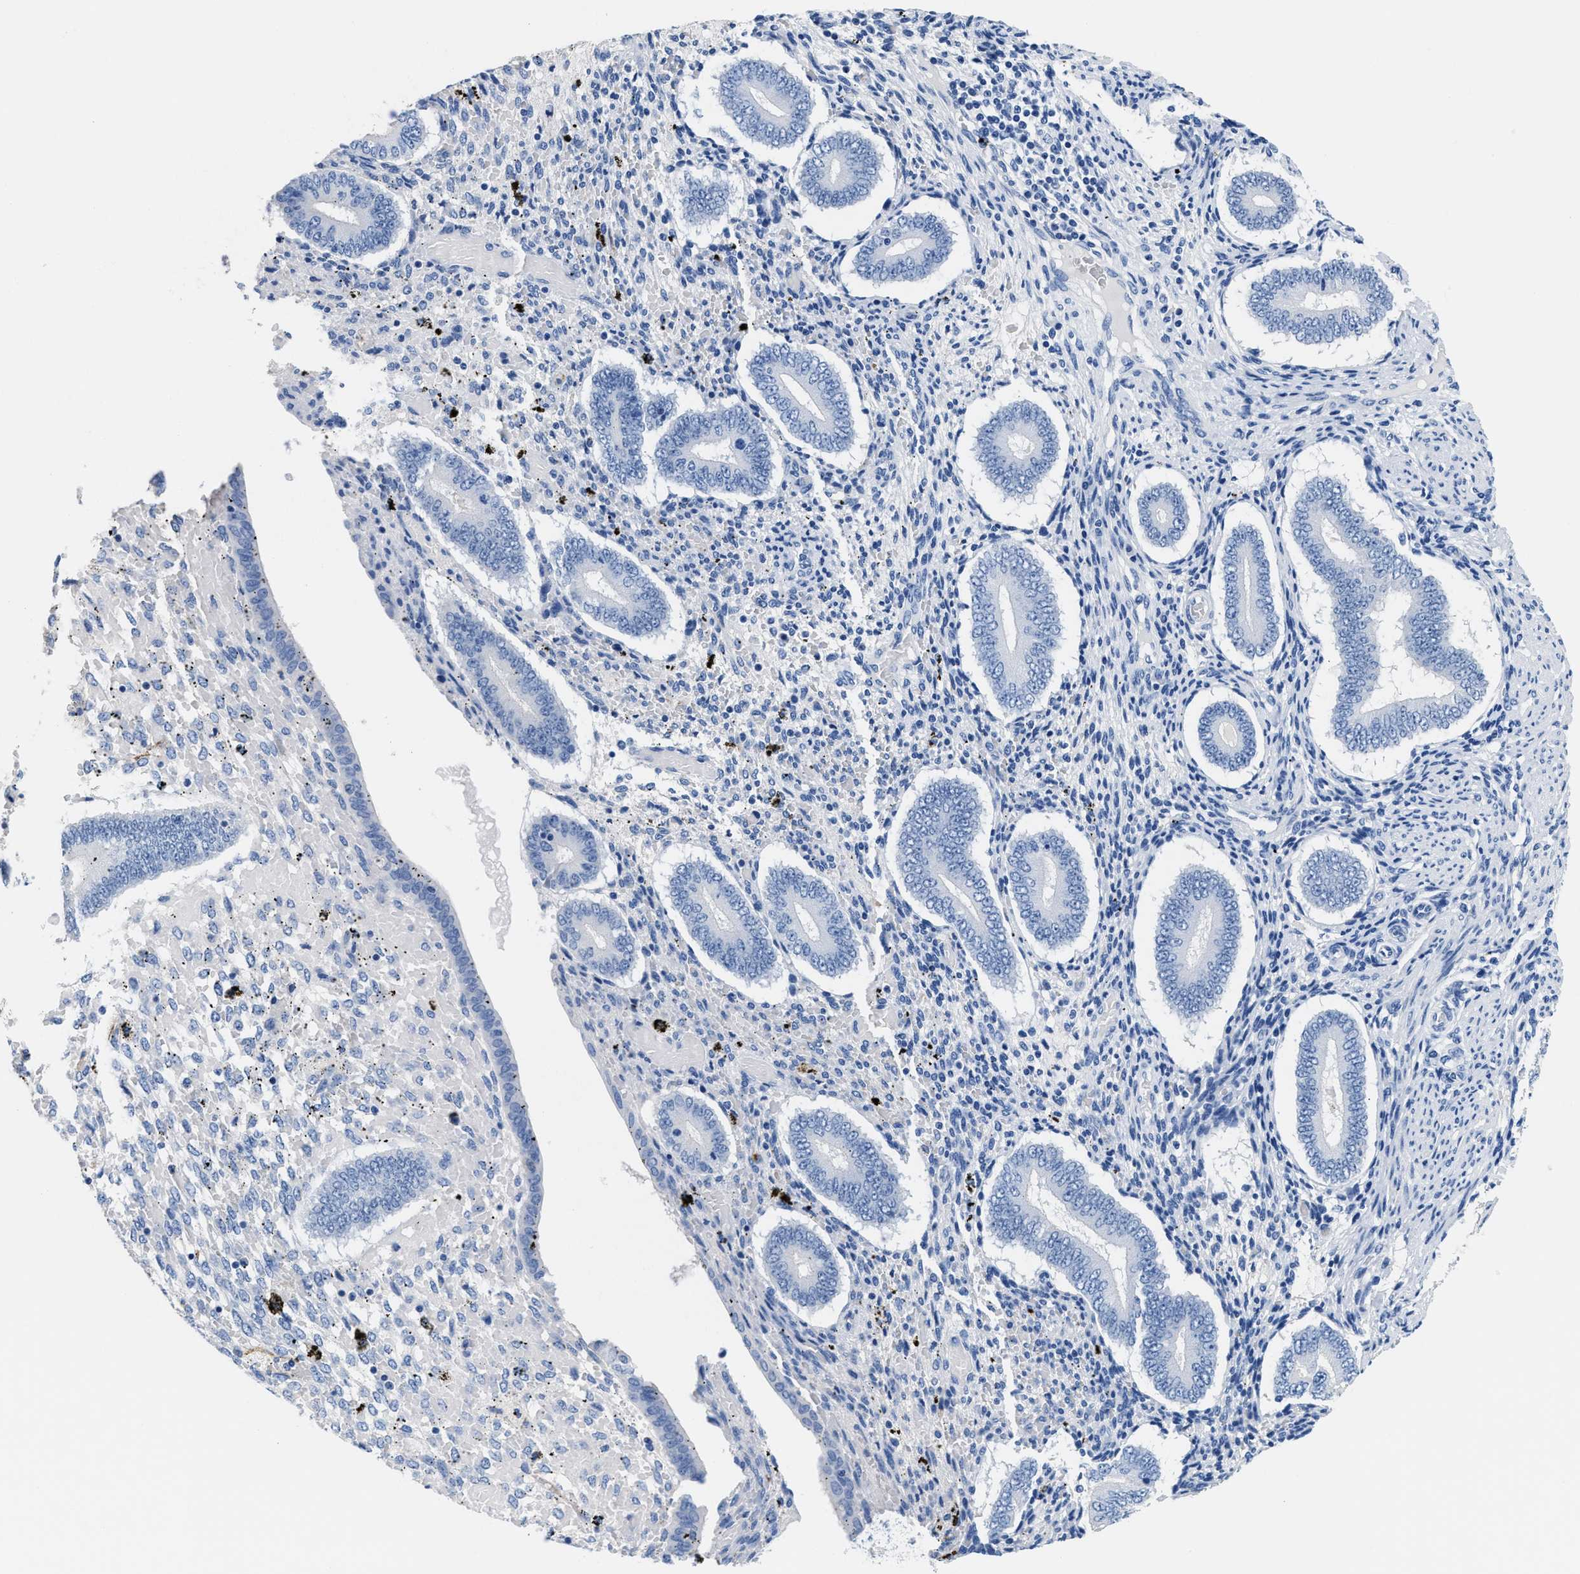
{"staining": {"intensity": "negative", "quantity": "none", "location": "none"}, "tissue": "endometrium", "cell_type": "Cells in endometrial stroma", "image_type": "normal", "snomed": [{"axis": "morphology", "description": "Normal tissue, NOS"}, {"axis": "topography", "description": "Endometrium"}], "caption": "Protein analysis of unremarkable endometrium reveals no significant positivity in cells in endometrial stroma. The staining was performed using DAB (3,3'-diaminobenzidine) to visualize the protein expression in brown, while the nuclei were stained in blue with hematoxylin (Magnification: 20x).", "gene": "SLFN13", "patient": {"sex": "female", "age": 42}}